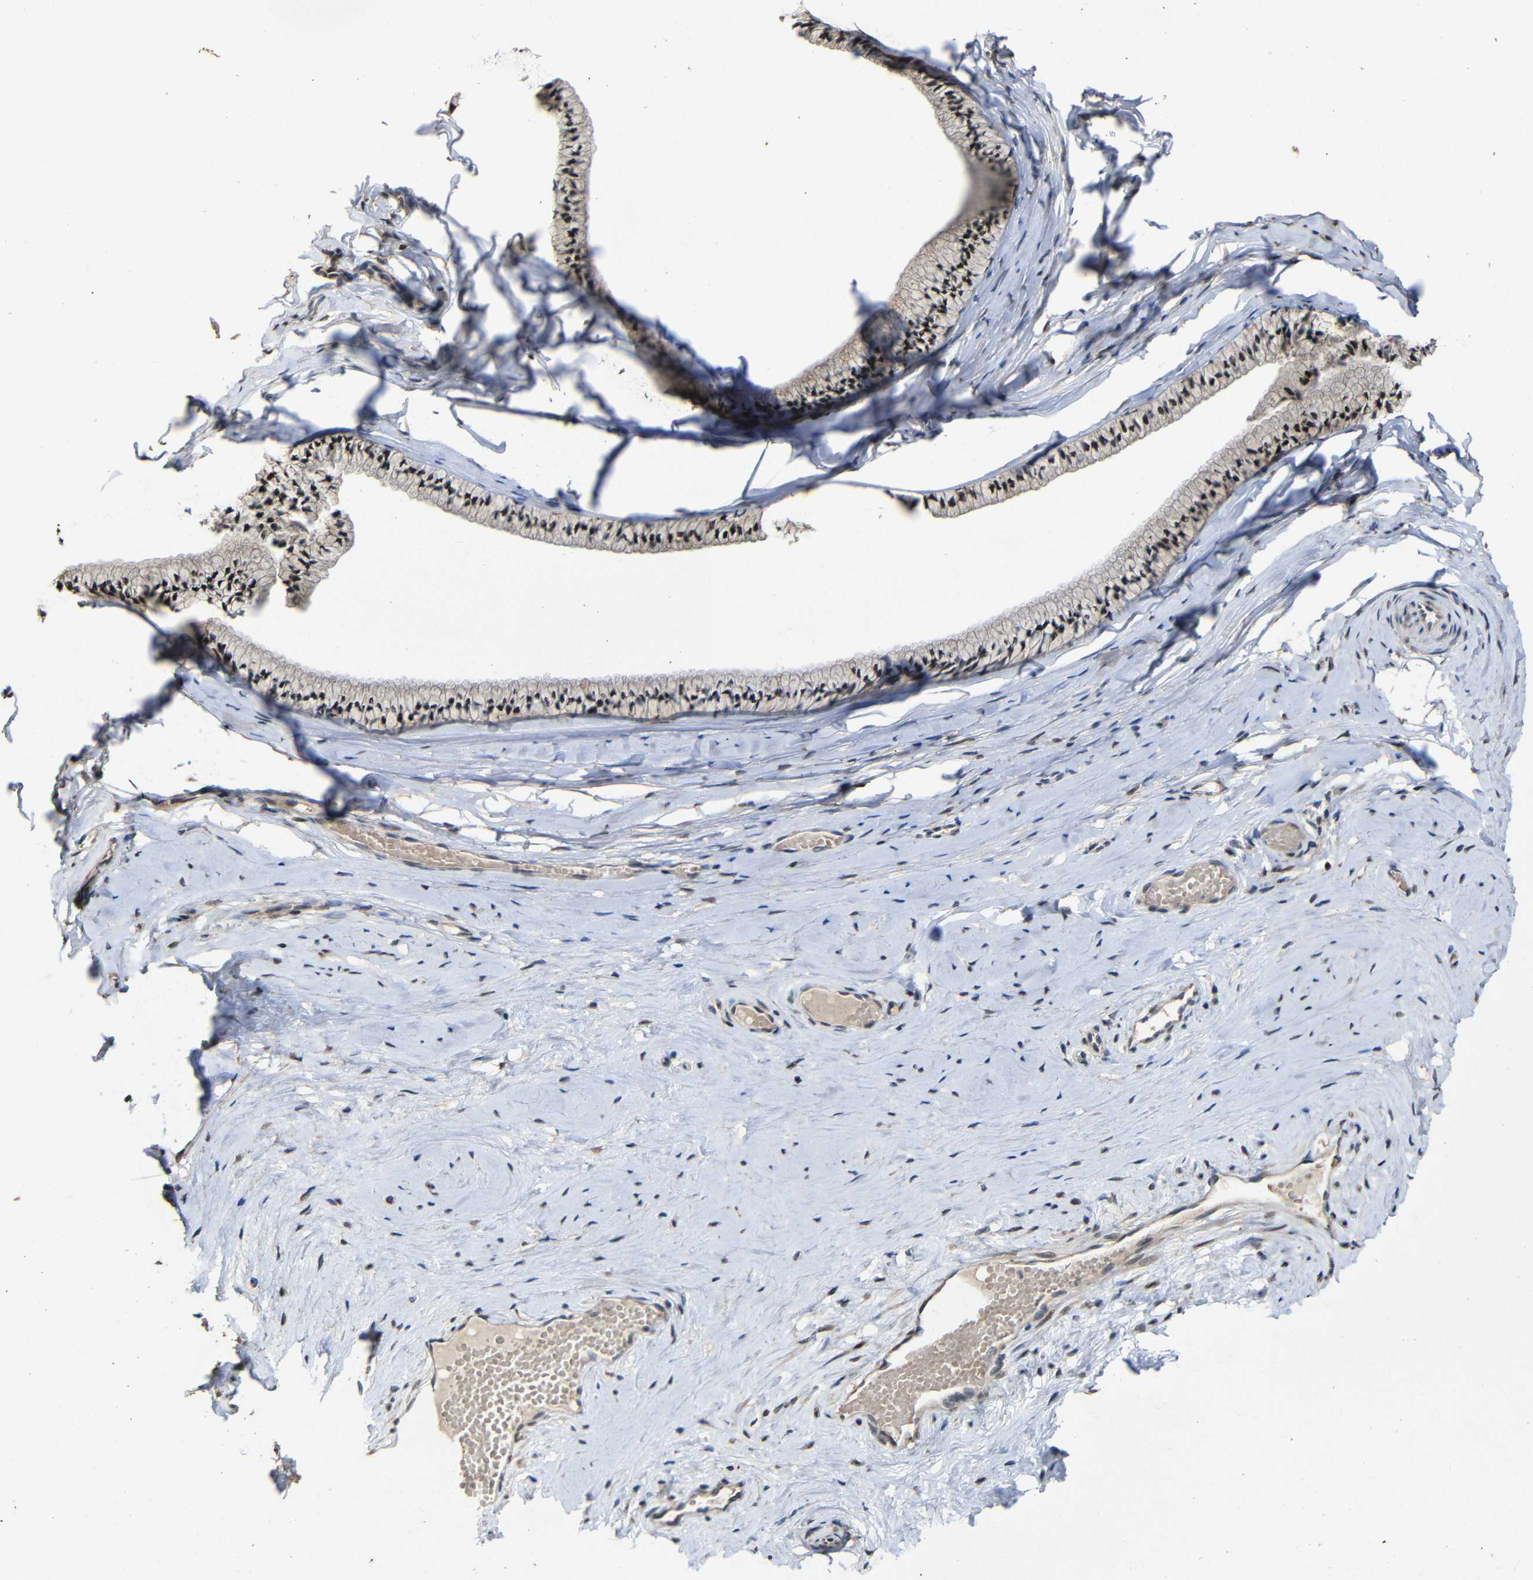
{"staining": {"intensity": "moderate", "quantity": "25%-75%", "location": "cytoplasmic/membranous"}, "tissue": "cervix", "cell_type": "Glandular cells", "image_type": "normal", "snomed": [{"axis": "morphology", "description": "Normal tissue, NOS"}, {"axis": "topography", "description": "Cervix"}], "caption": "Protein staining demonstrates moderate cytoplasmic/membranous staining in about 25%-75% of glandular cells in benign cervix.", "gene": "ATG12", "patient": {"sex": "female", "age": 39}}